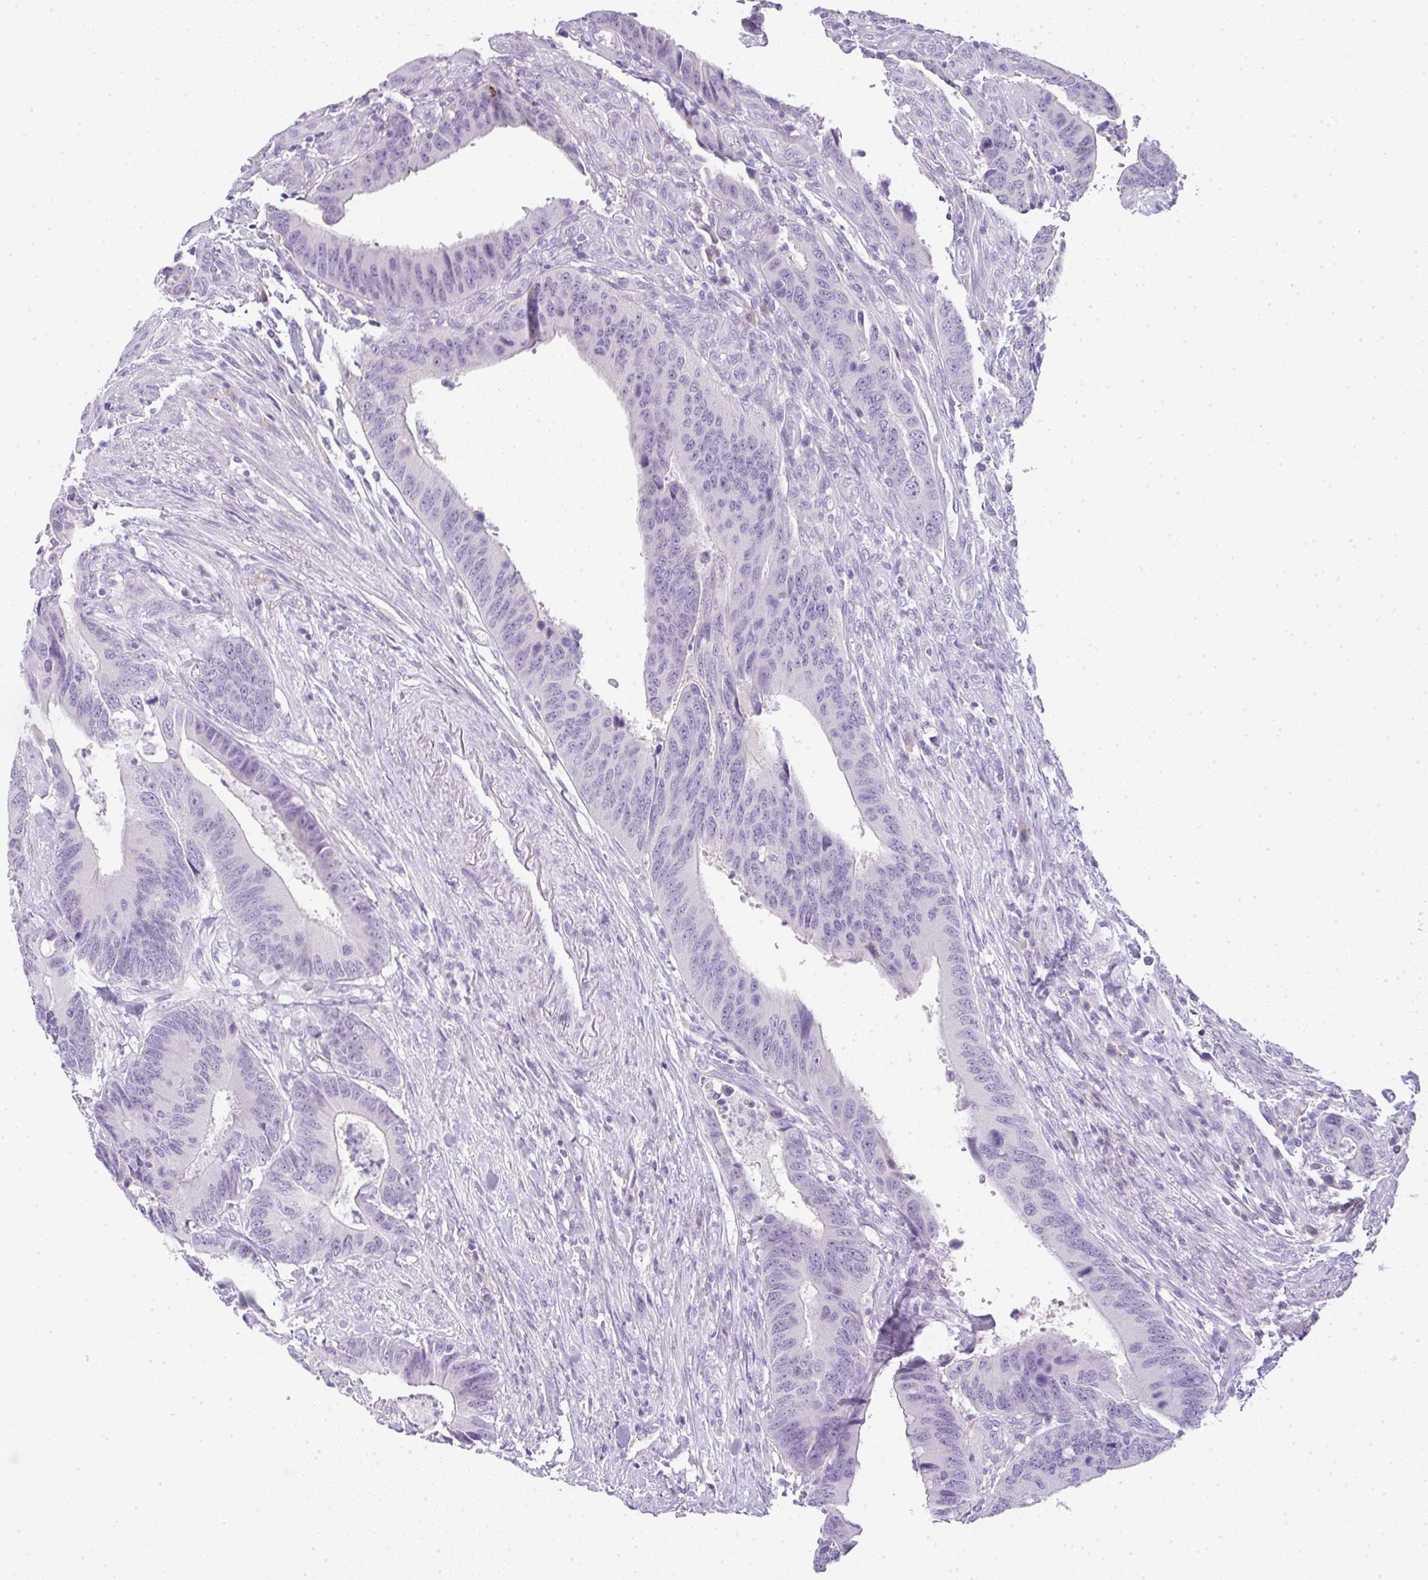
{"staining": {"intensity": "negative", "quantity": "none", "location": "none"}, "tissue": "colorectal cancer", "cell_type": "Tumor cells", "image_type": "cancer", "snomed": [{"axis": "morphology", "description": "Adenocarcinoma, NOS"}, {"axis": "topography", "description": "Colon"}], "caption": "Tumor cells are negative for brown protein staining in colorectal adenocarcinoma.", "gene": "LPAR4", "patient": {"sex": "male", "age": 87}}